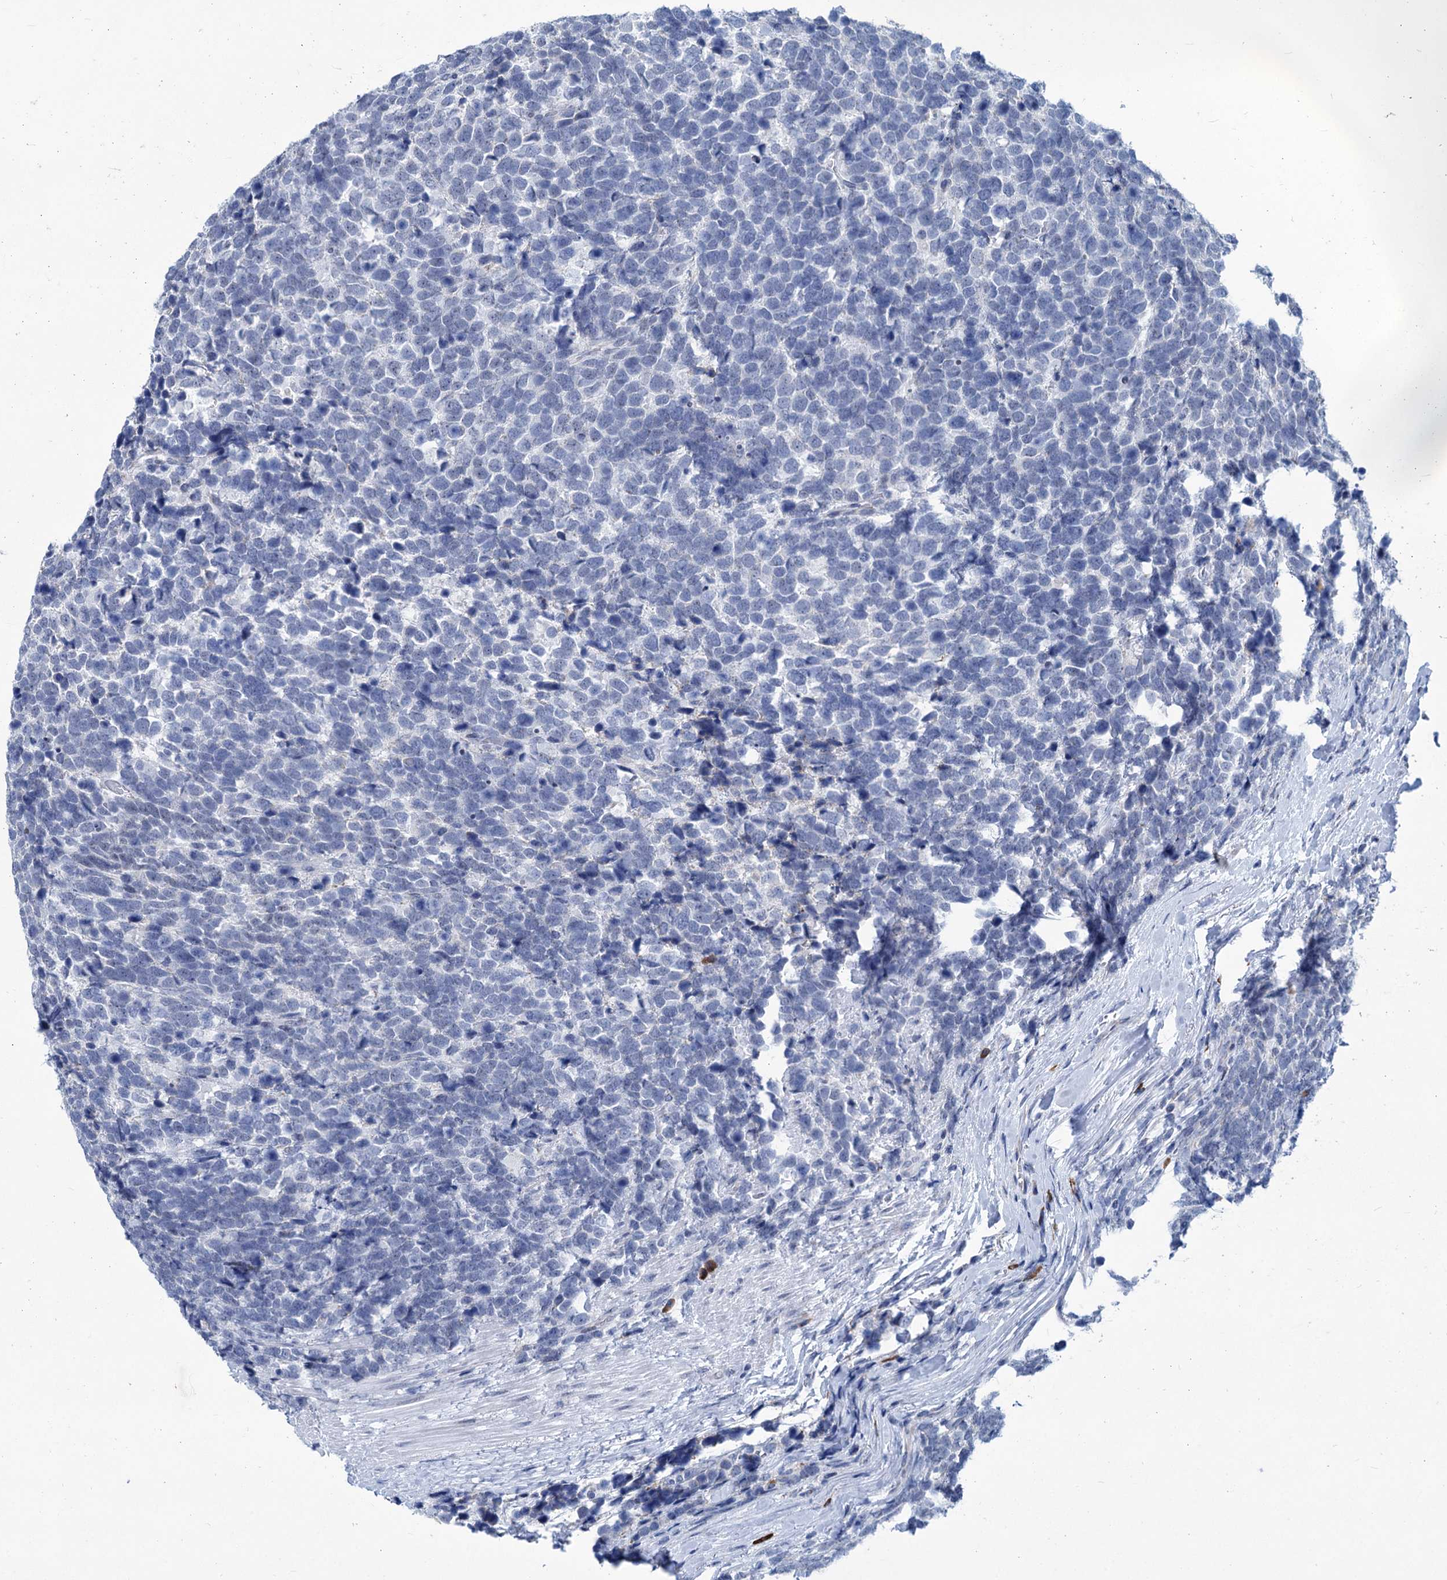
{"staining": {"intensity": "negative", "quantity": "none", "location": "none"}, "tissue": "urothelial cancer", "cell_type": "Tumor cells", "image_type": "cancer", "snomed": [{"axis": "morphology", "description": "Urothelial carcinoma, High grade"}, {"axis": "topography", "description": "Urinary bladder"}], "caption": "A micrograph of human high-grade urothelial carcinoma is negative for staining in tumor cells.", "gene": "NEU3", "patient": {"sex": "female", "age": 82}}